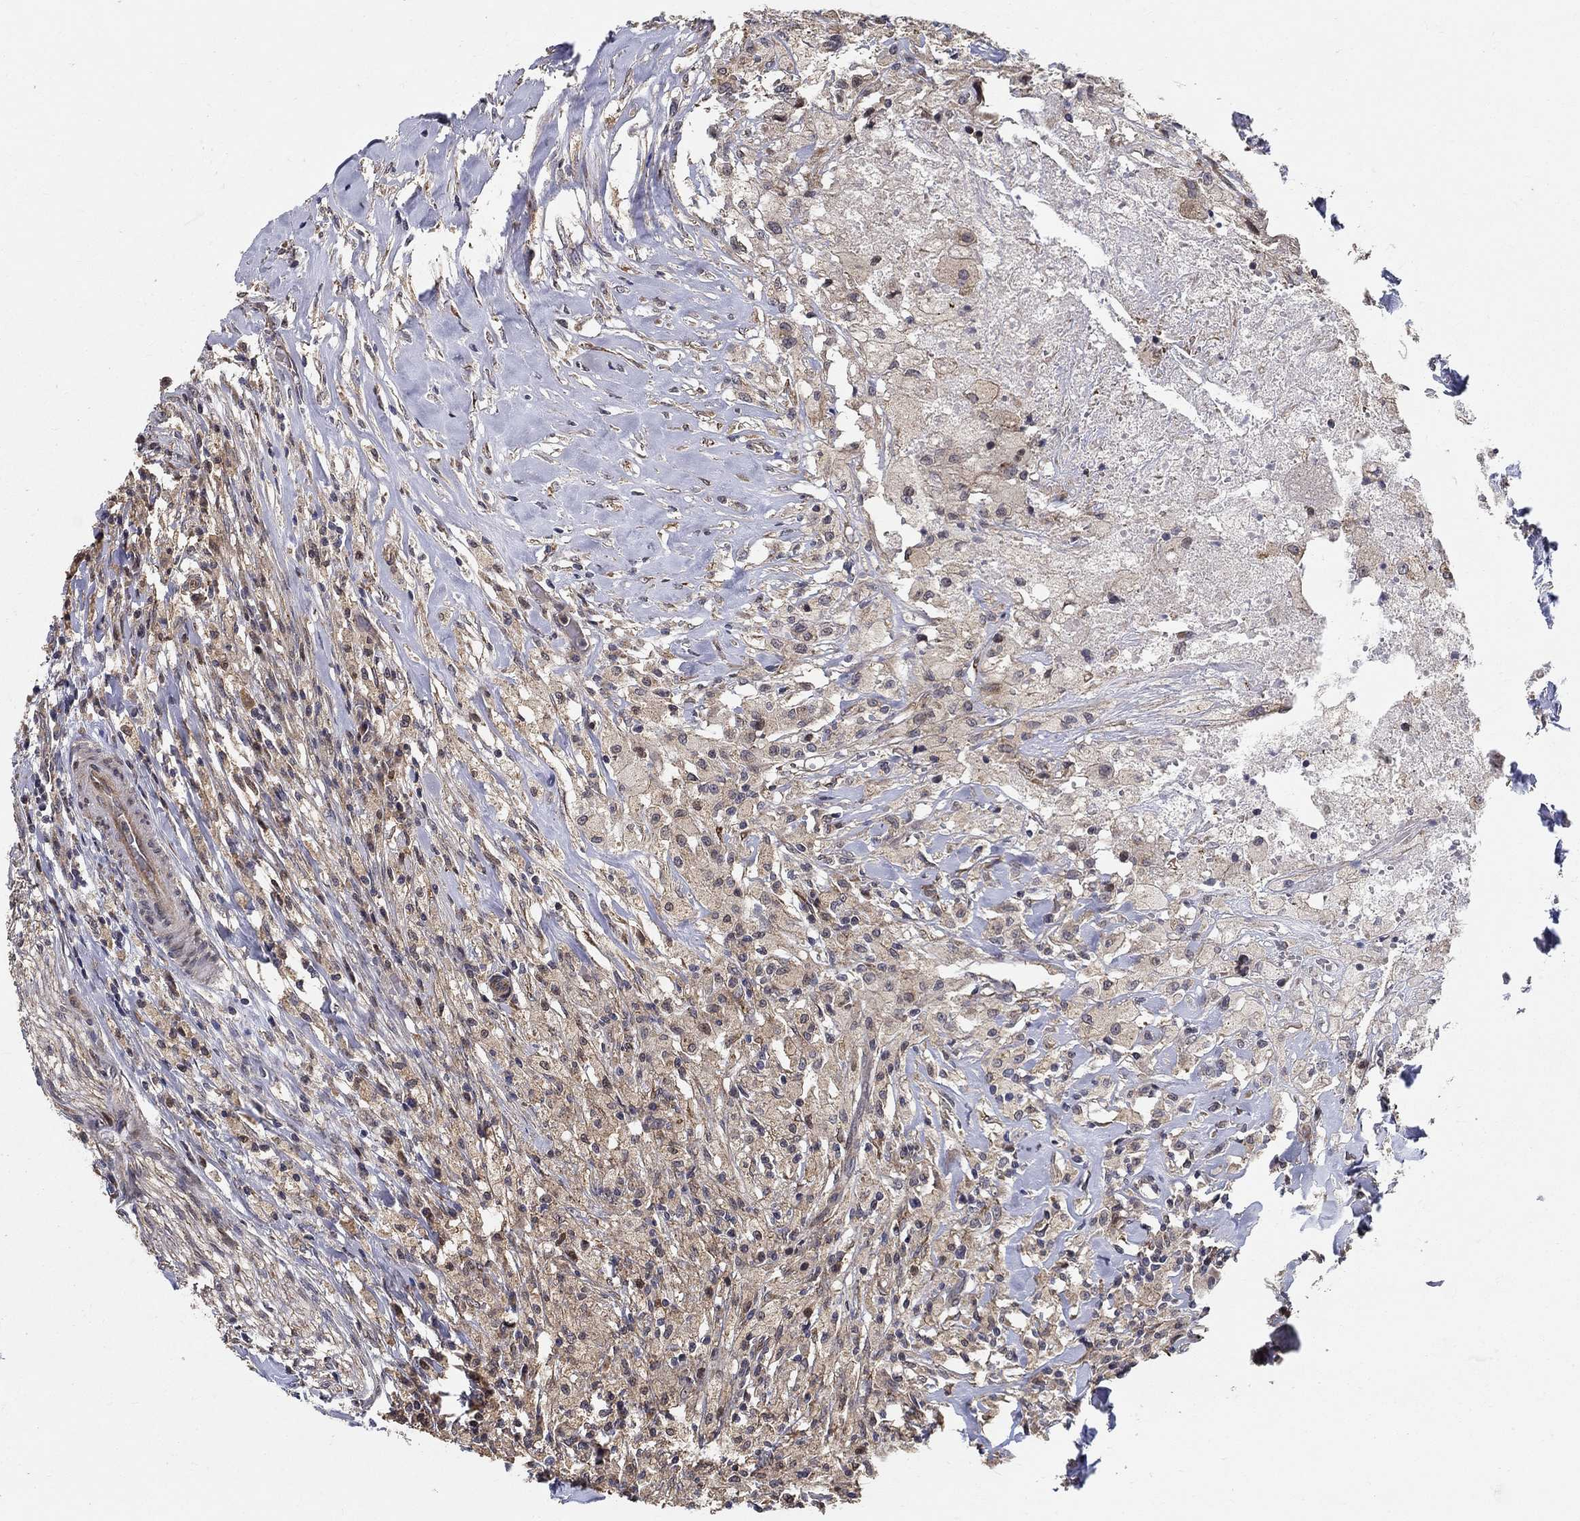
{"staining": {"intensity": "weak", "quantity": "25%-75%", "location": "cytoplasmic/membranous"}, "tissue": "testis cancer", "cell_type": "Tumor cells", "image_type": "cancer", "snomed": [{"axis": "morphology", "description": "Necrosis, NOS"}, {"axis": "morphology", "description": "Carcinoma, Embryonal, NOS"}, {"axis": "topography", "description": "Testis"}], "caption": "Immunohistochemistry staining of embryonal carcinoma (testis), which shows low levels of weak cytoplasmic/membranous positivity in approximately 25%-75% of tumor cells indicating weak cytoplasmic/membranous protein positivity. The staining was performed using DAB (brown) for protein detection and nuclei were counterstained in hematoxylin (blue).", "gene": "ZNF594", "patient": {"sex": "male", "age": 19}}